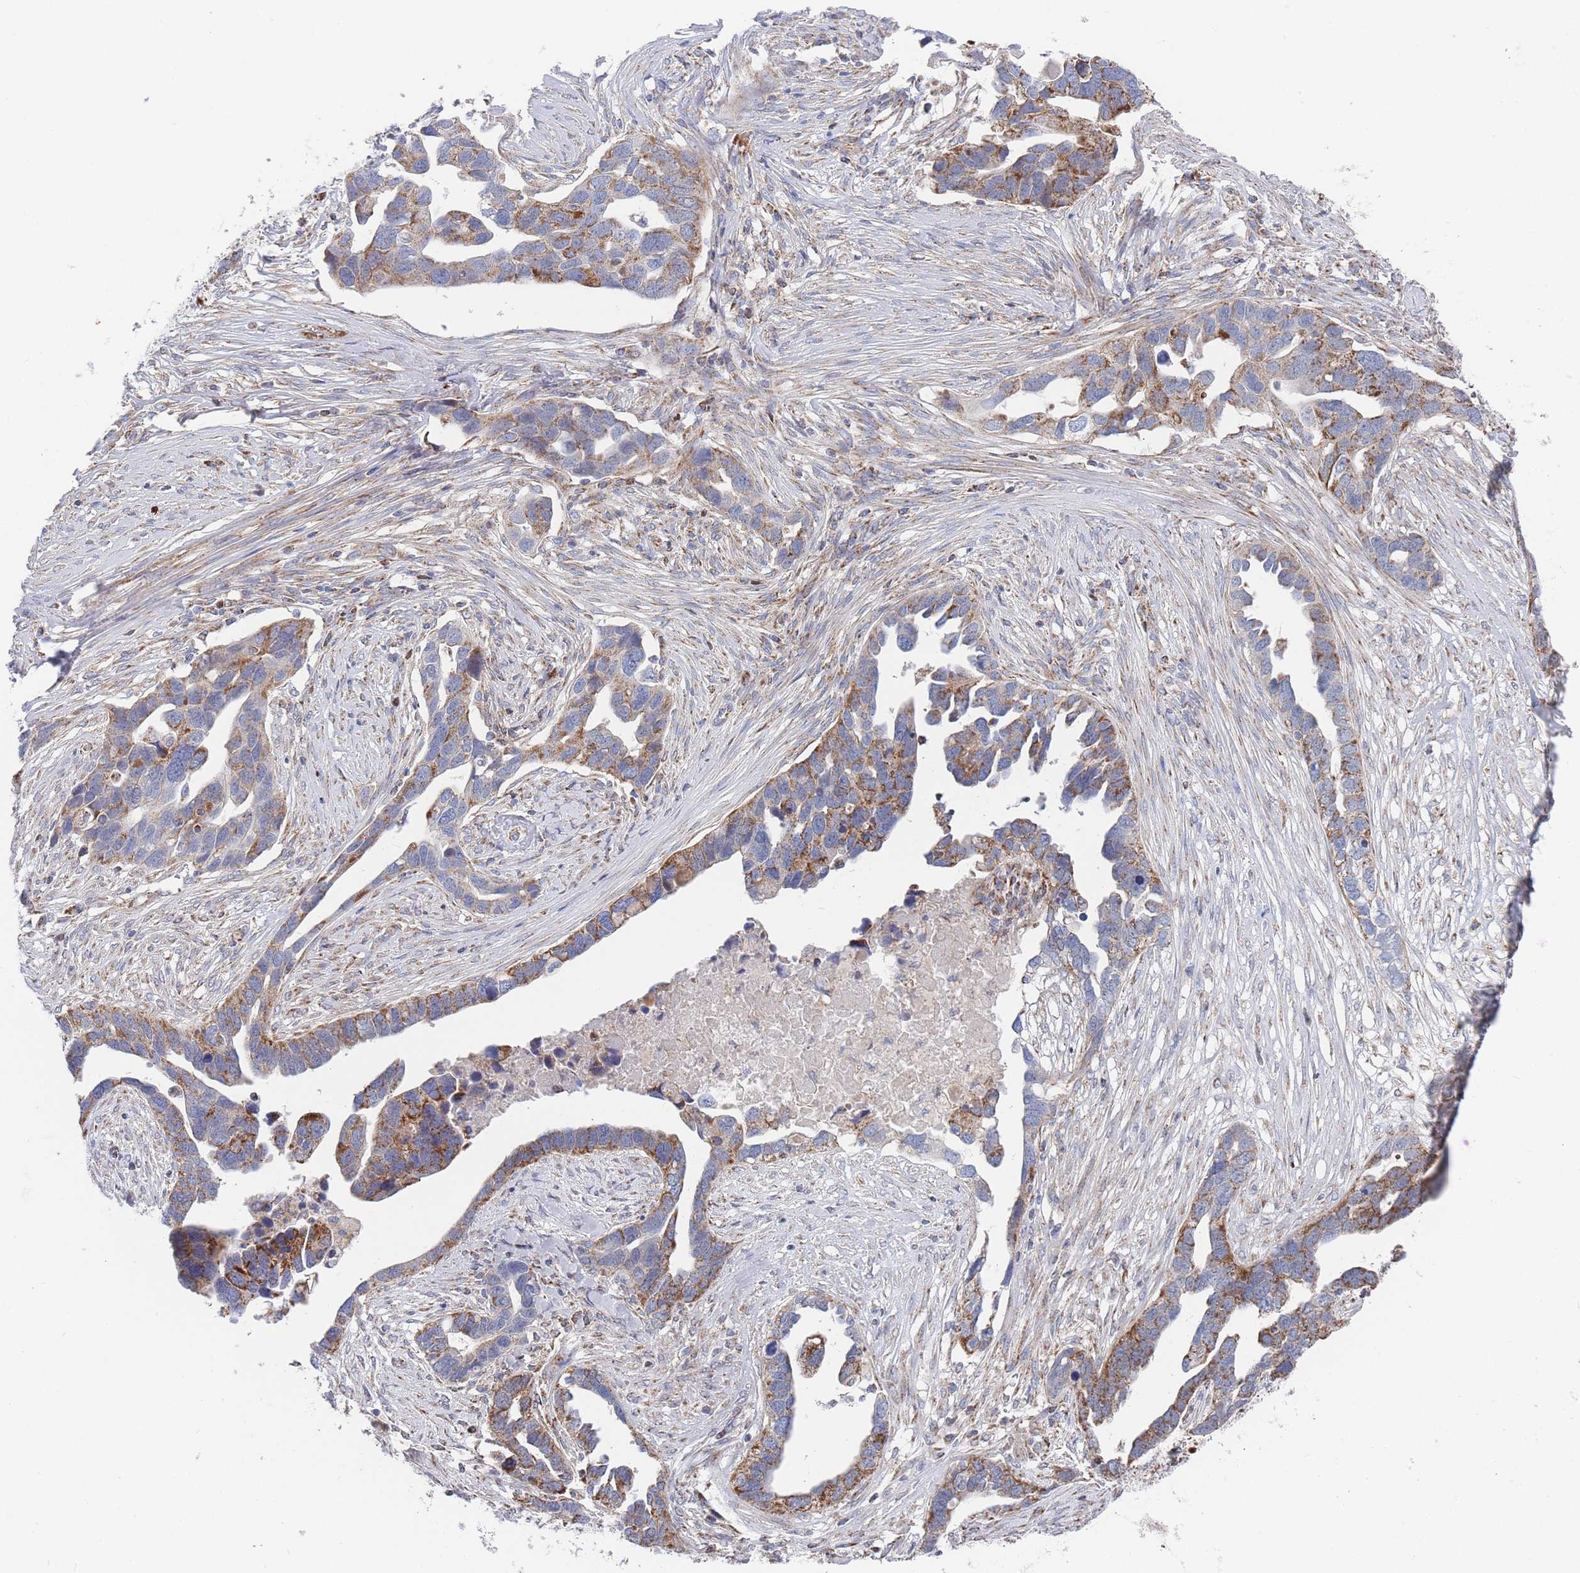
{"staining": {"intensity": "moderate", "quantity": "25%-75%", "location": "cytoplasmic/membranous"}, "tissue": "ovarian cancer", "cell_type": "Tumor cells", "image_type": "cancer", "snomed": [{"axis": "morphology", "description": "Cystadenocarcinoma, serous, NOS"}, {"axis": "topography", "description": "Ovary"}], "caption": "An immunohistochemistry (IHC) histopathology image of tumor tissue is shown. Protein staining in brown labels moderate cytoplasmic/membranous positivity in ovarian cancer (serous cystadenocarcinoma) within tumor cells. (IHC, brightfield microscopy, high magnification).", "gene": "IKZF4", "patient": {"sex": "female", "age": 54}}